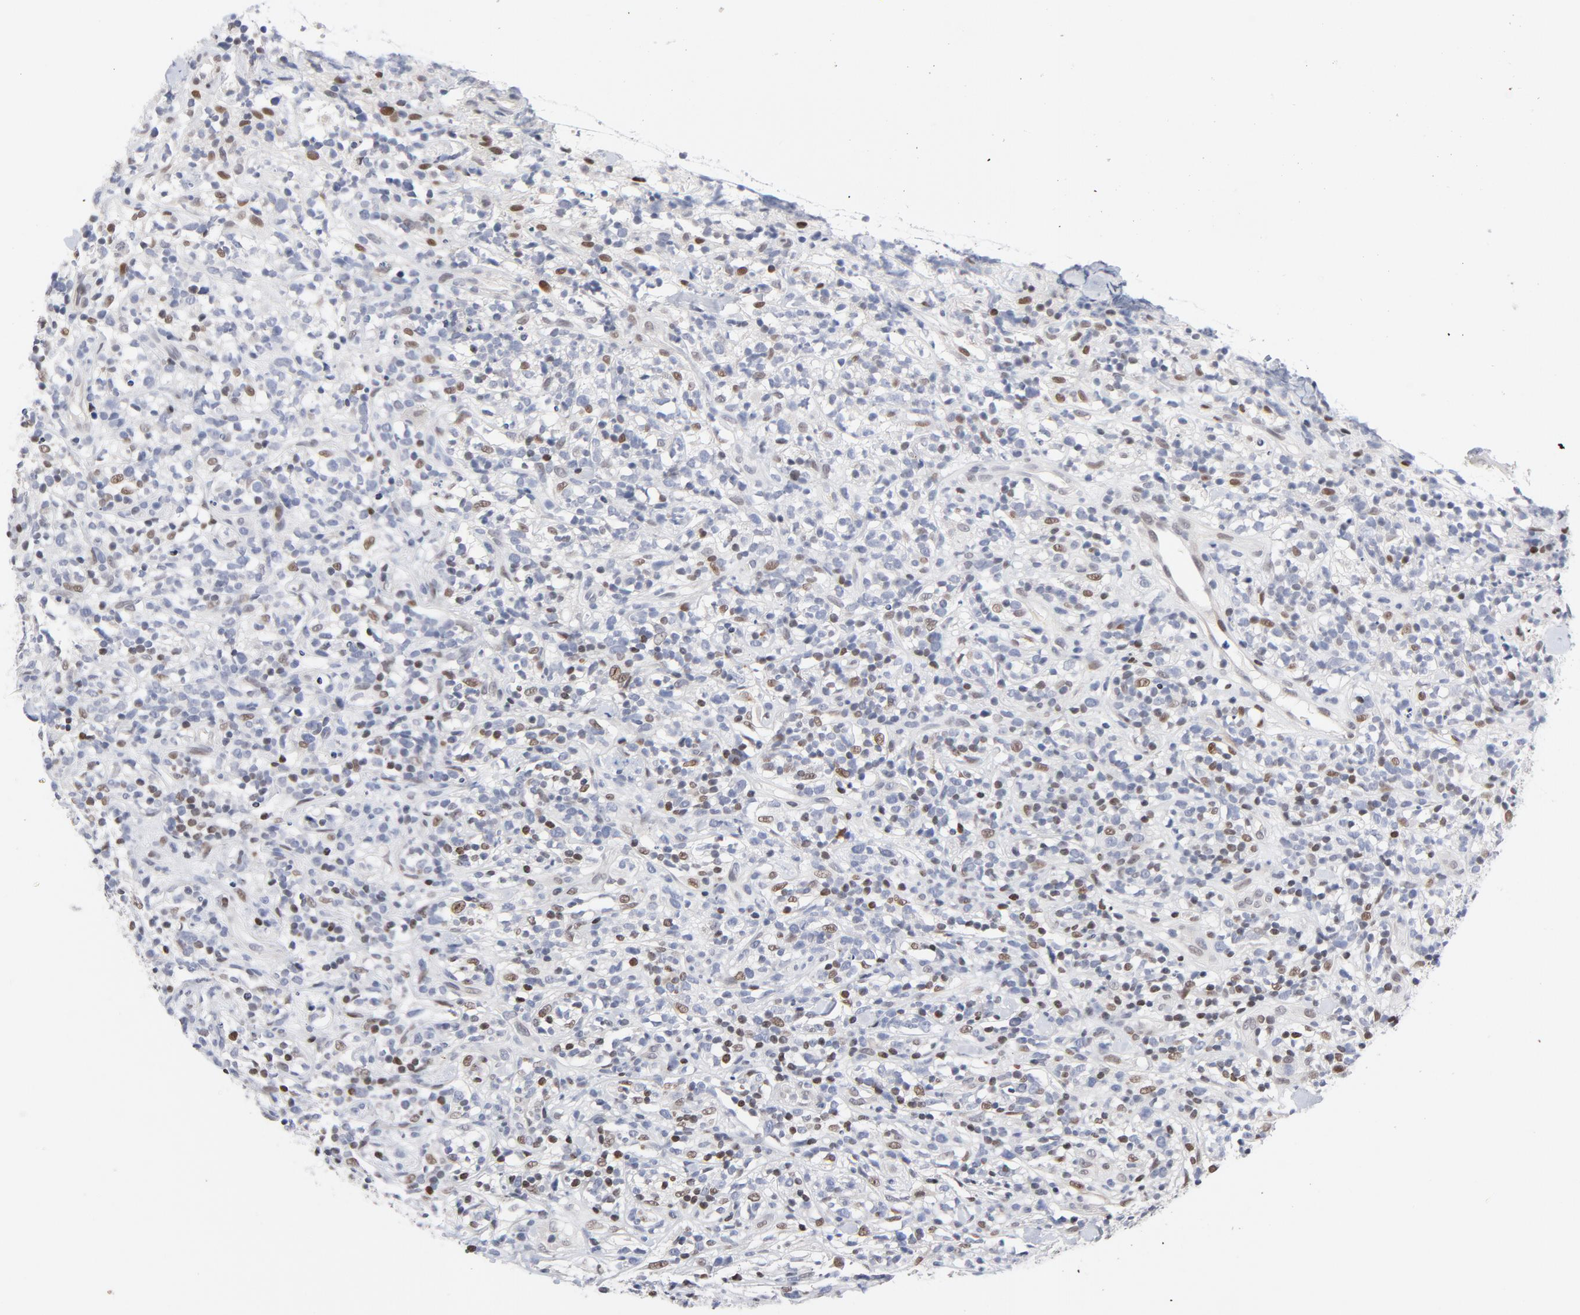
{"staining": {"intensity": "negative", "quantity": "none", "location": "none"}, "tissue": "lymphoma", "cell_type": "Tumor cells", "image_type": "cancer", "snomed": [{"axis": "morphology", "description": "Malignant lymphoma, non-Hodgkin's type, High grade"}, {"axis": "topography", "description": "Lymph node"}], "caption": "The immunohistochemistry image has no significant expression in tumor cells of lymphoma tissue.", "gene": "NFIC", "patient": {"sex": "female", "age": 73}}